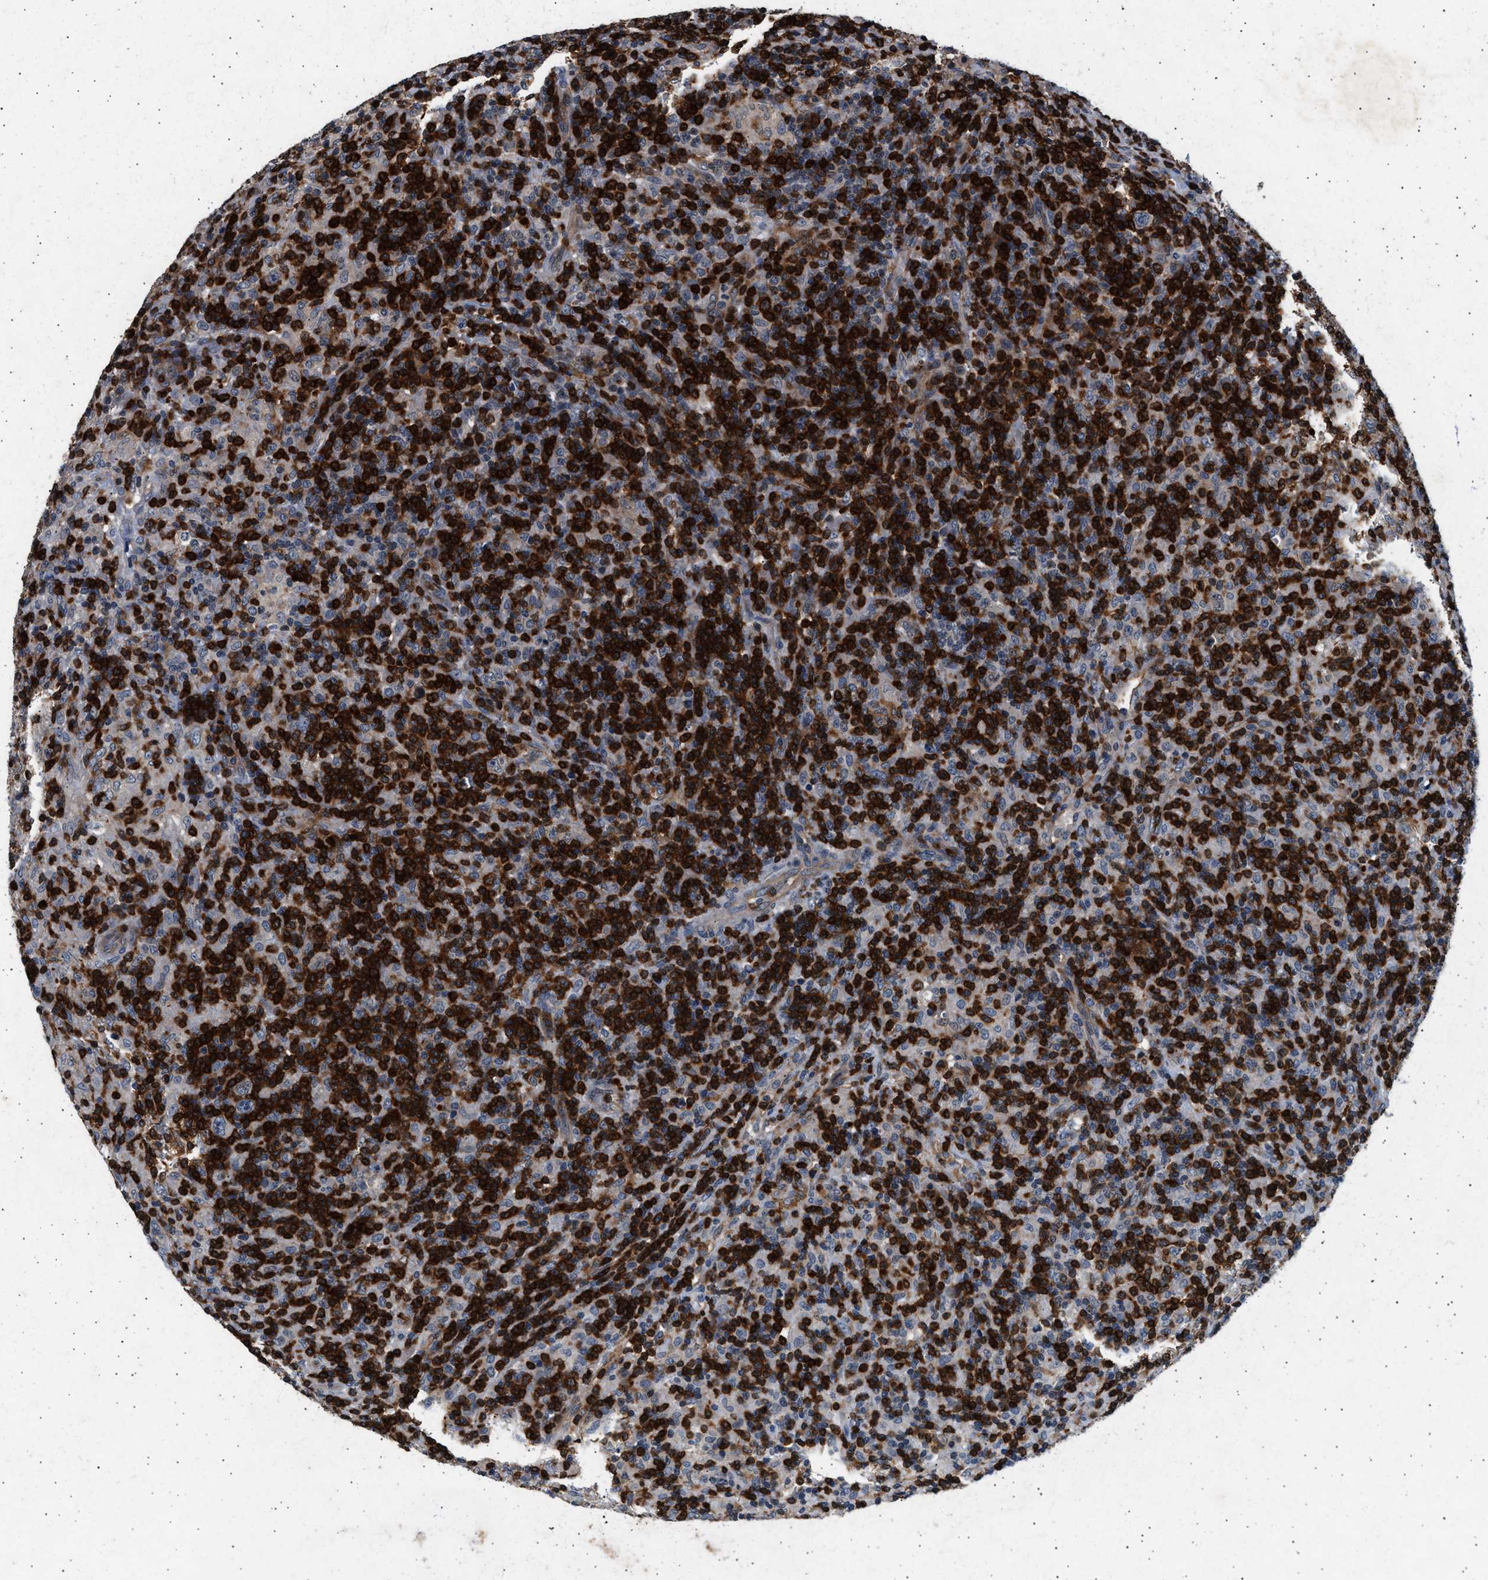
{"staining": {"intensity": "negative", "quantity": "none", "location": "none"}, "tissue": "lymphoma", "cell_type": "Tumor cells", "image_type": "cancer", "snomed": [{"axis": "morphology", "description": "Hodgkin's disease, NOS"}, {"axis": "topography", "description": "Lymph node"}], "caption": "Histopathology image shows no significant protein staining in tumor cells of lymphoma. Nuclei are stained in blue.", "gene": "GRAP2", "patient": {"sex": "male", "age": 70}}